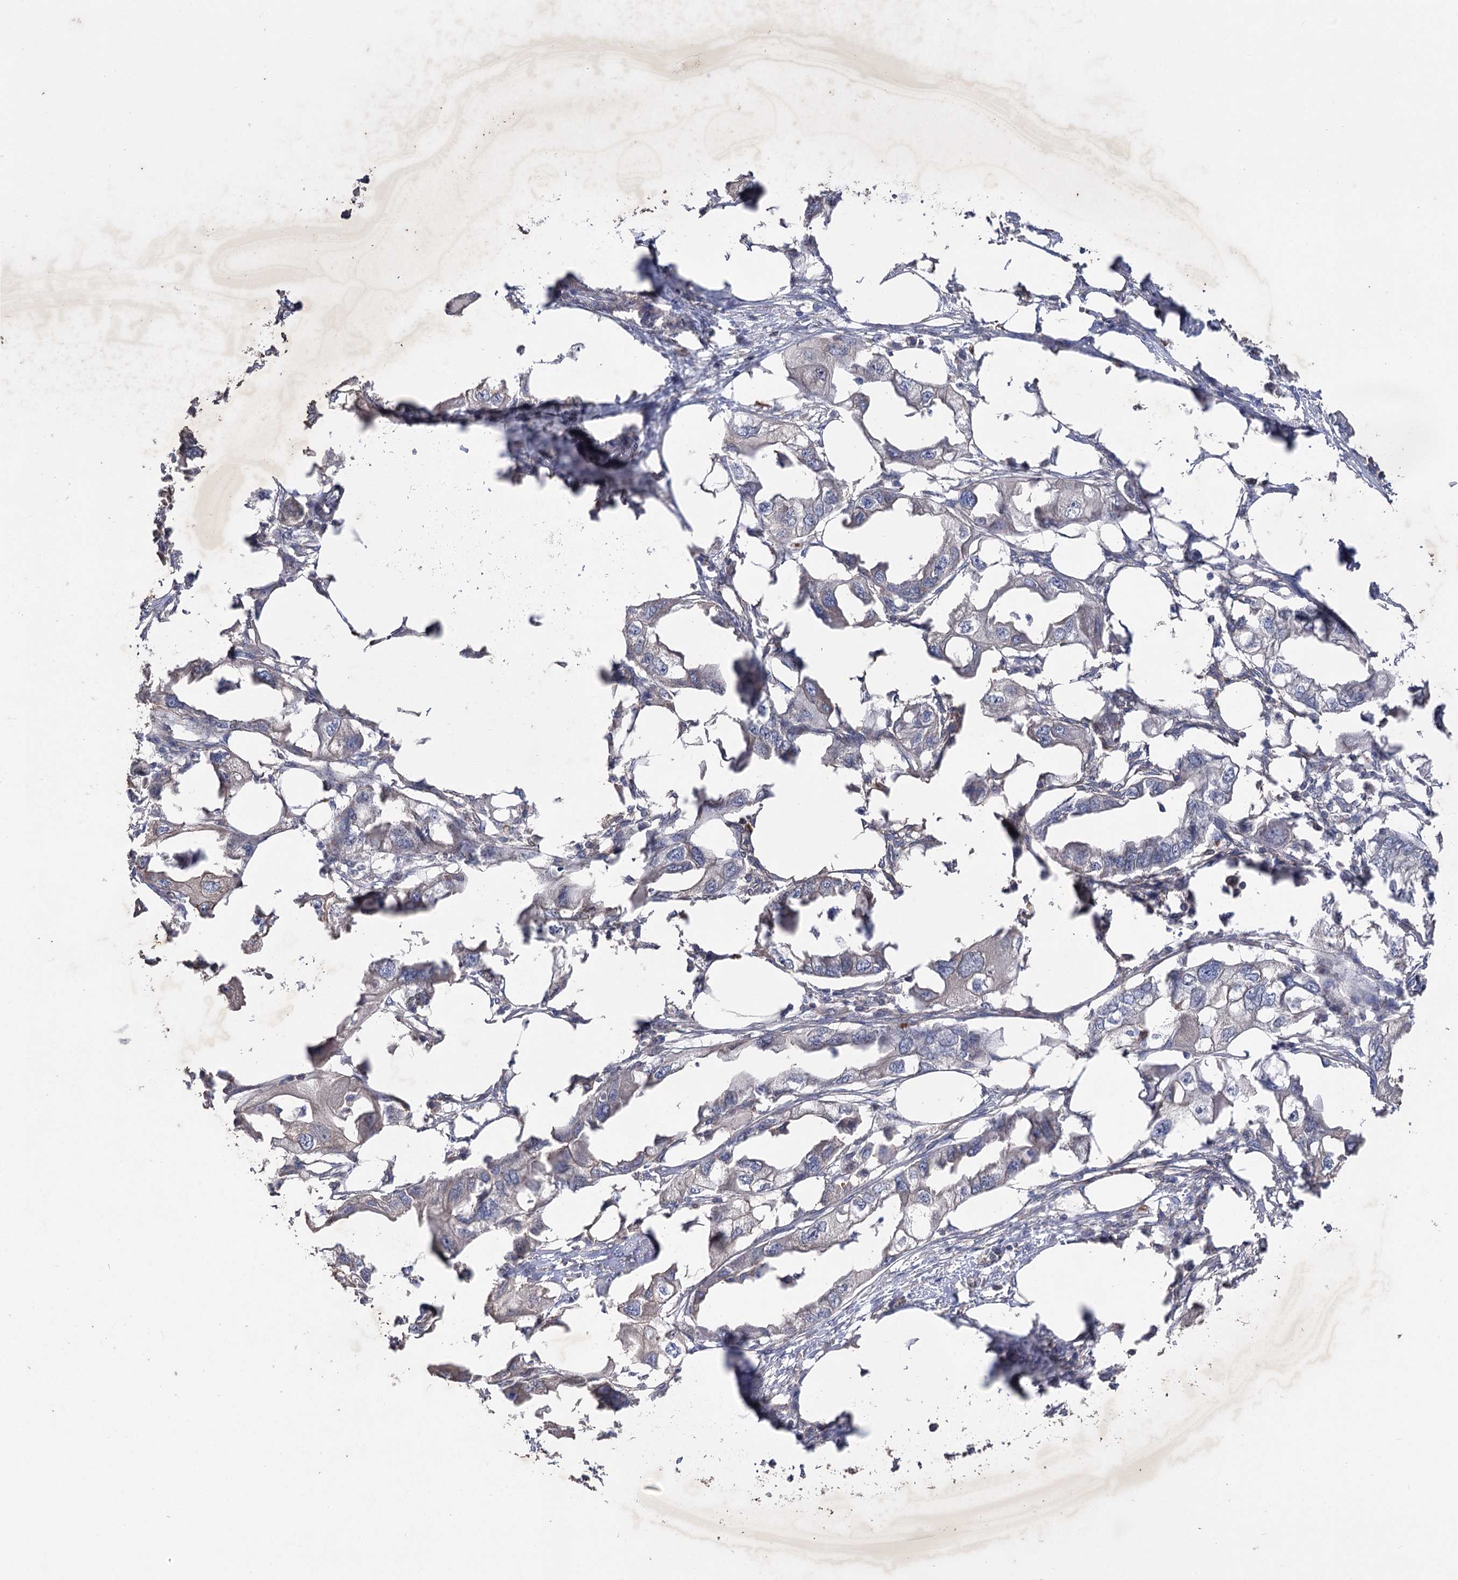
{"staining": {"intensity": "negative", "quantity": "none", "location": "none"}, "tissue": "endometrial cancer", "cell_type": "Tumor cells", "image_type": "cancer", "snomed": [{"axis": "morphology", "description": "Adenocarcinoma, NOS"}, {"axis": "morphology", "description": "Adenocarcinoma, metastatic, NOS"}, {"axis": "topography", "description": "Adipose tissue"}, {"axis": "topography", "description": "Endometrium"}], "caption": "This is an IHC image of endometrial adenocarcinoma. There is no expression in tumor cells.", "gene": "FAM13B", "patient": {"sex": "female", "age": 67}}